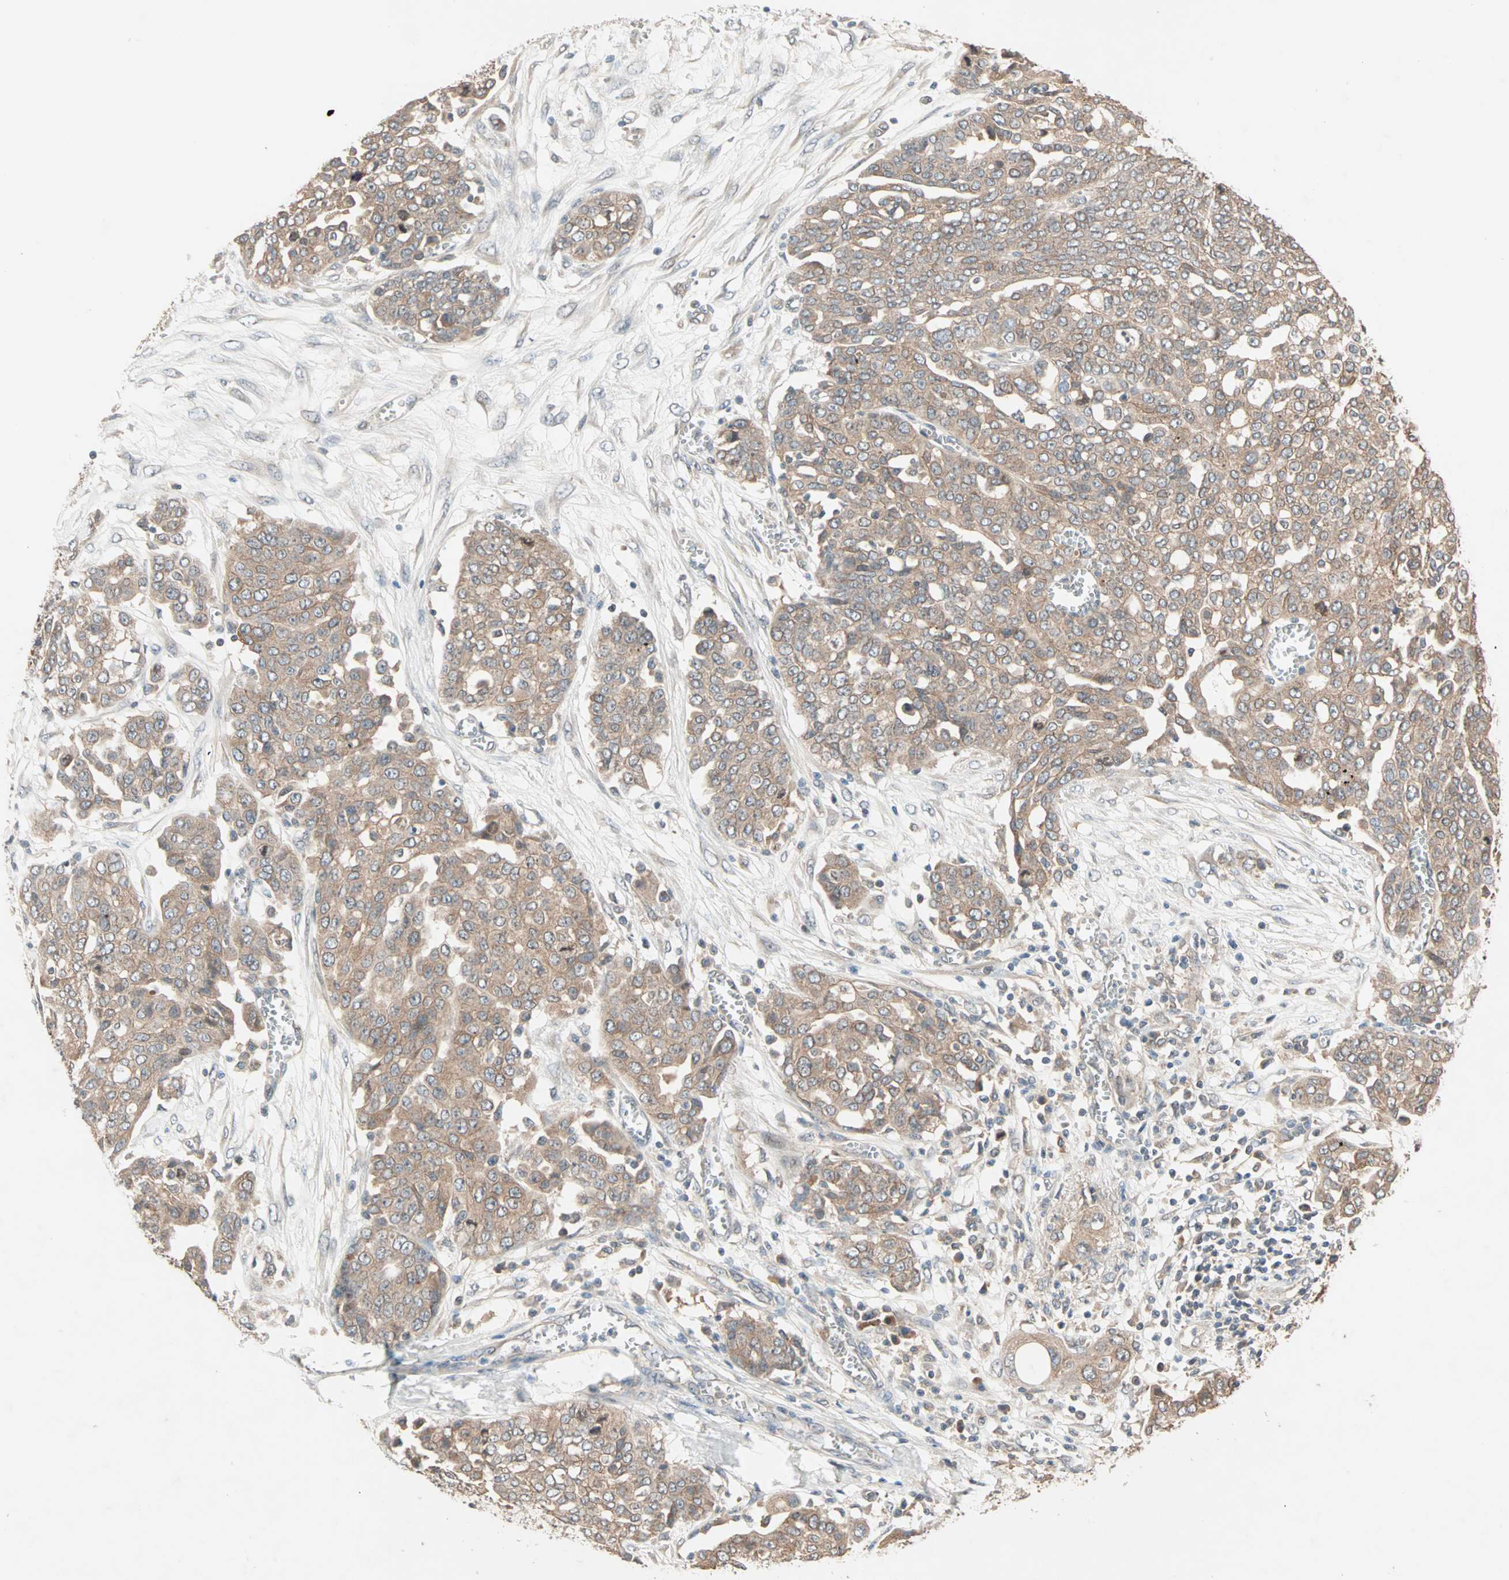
{"staining": {"intensity": "moderate", "quantity": ">75%", "location": "cytoplasmic/membranous"}, "tissue": "ovarian cancer", "cell_type": "Tumor cells", "image_type": "cancer", "snomed": [{"axis": "morphology", "description": "Cystadenocarcinoma, serous, NOS"}, {"axis": "topography", "description": "Soft tissue"}, {"axis": "topography", "description": "Ovary"}], "caption": "Ovarian cancer (serous cystadenocarcinoma) stained with DAB immunohistochemistry reveals medium levels of moderate cytoplasmic/membranous positivity in approximately >75% of tumor cells.", "gene": "TTF2", "patient": {"sex": "female", "age": 57}}